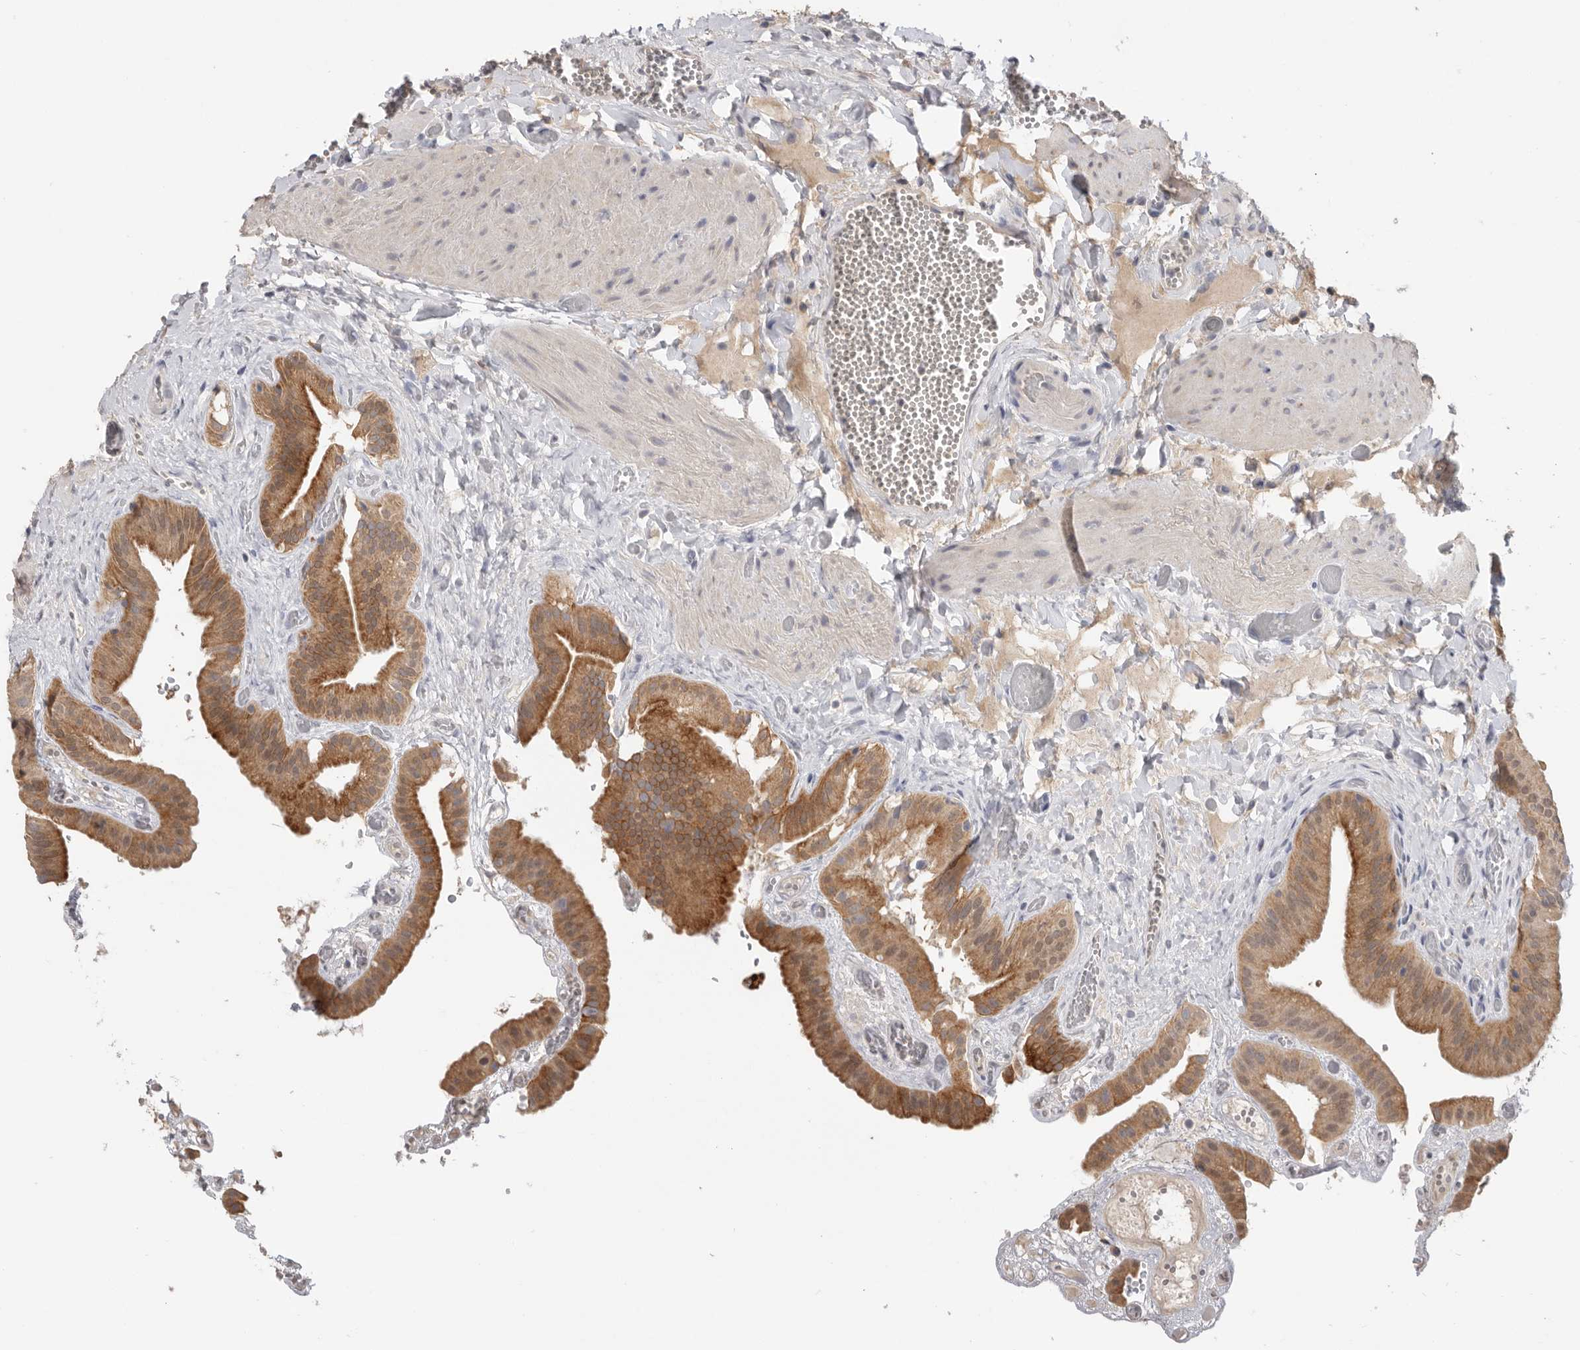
{"staining": {"intensity": "moderate", "quantity": ">75%", "location": "cytoplasmic/membranous"}, "tissue": "gallbladder", "cell_type": "Glandular cells", "image_type": "normal", "snomed": [{"axis": "morphology", "description": "Normal tissue, NOS"}, {"axis": "topography", "description": "Gallbladder"}], "caption": "A micrograph of gallbladder stained for a protein shows moderate cytoplasmic/membranous brown staining in glandular cells.", "gene": "TFRC", "patient": {"sex": "female", "age": 64}}